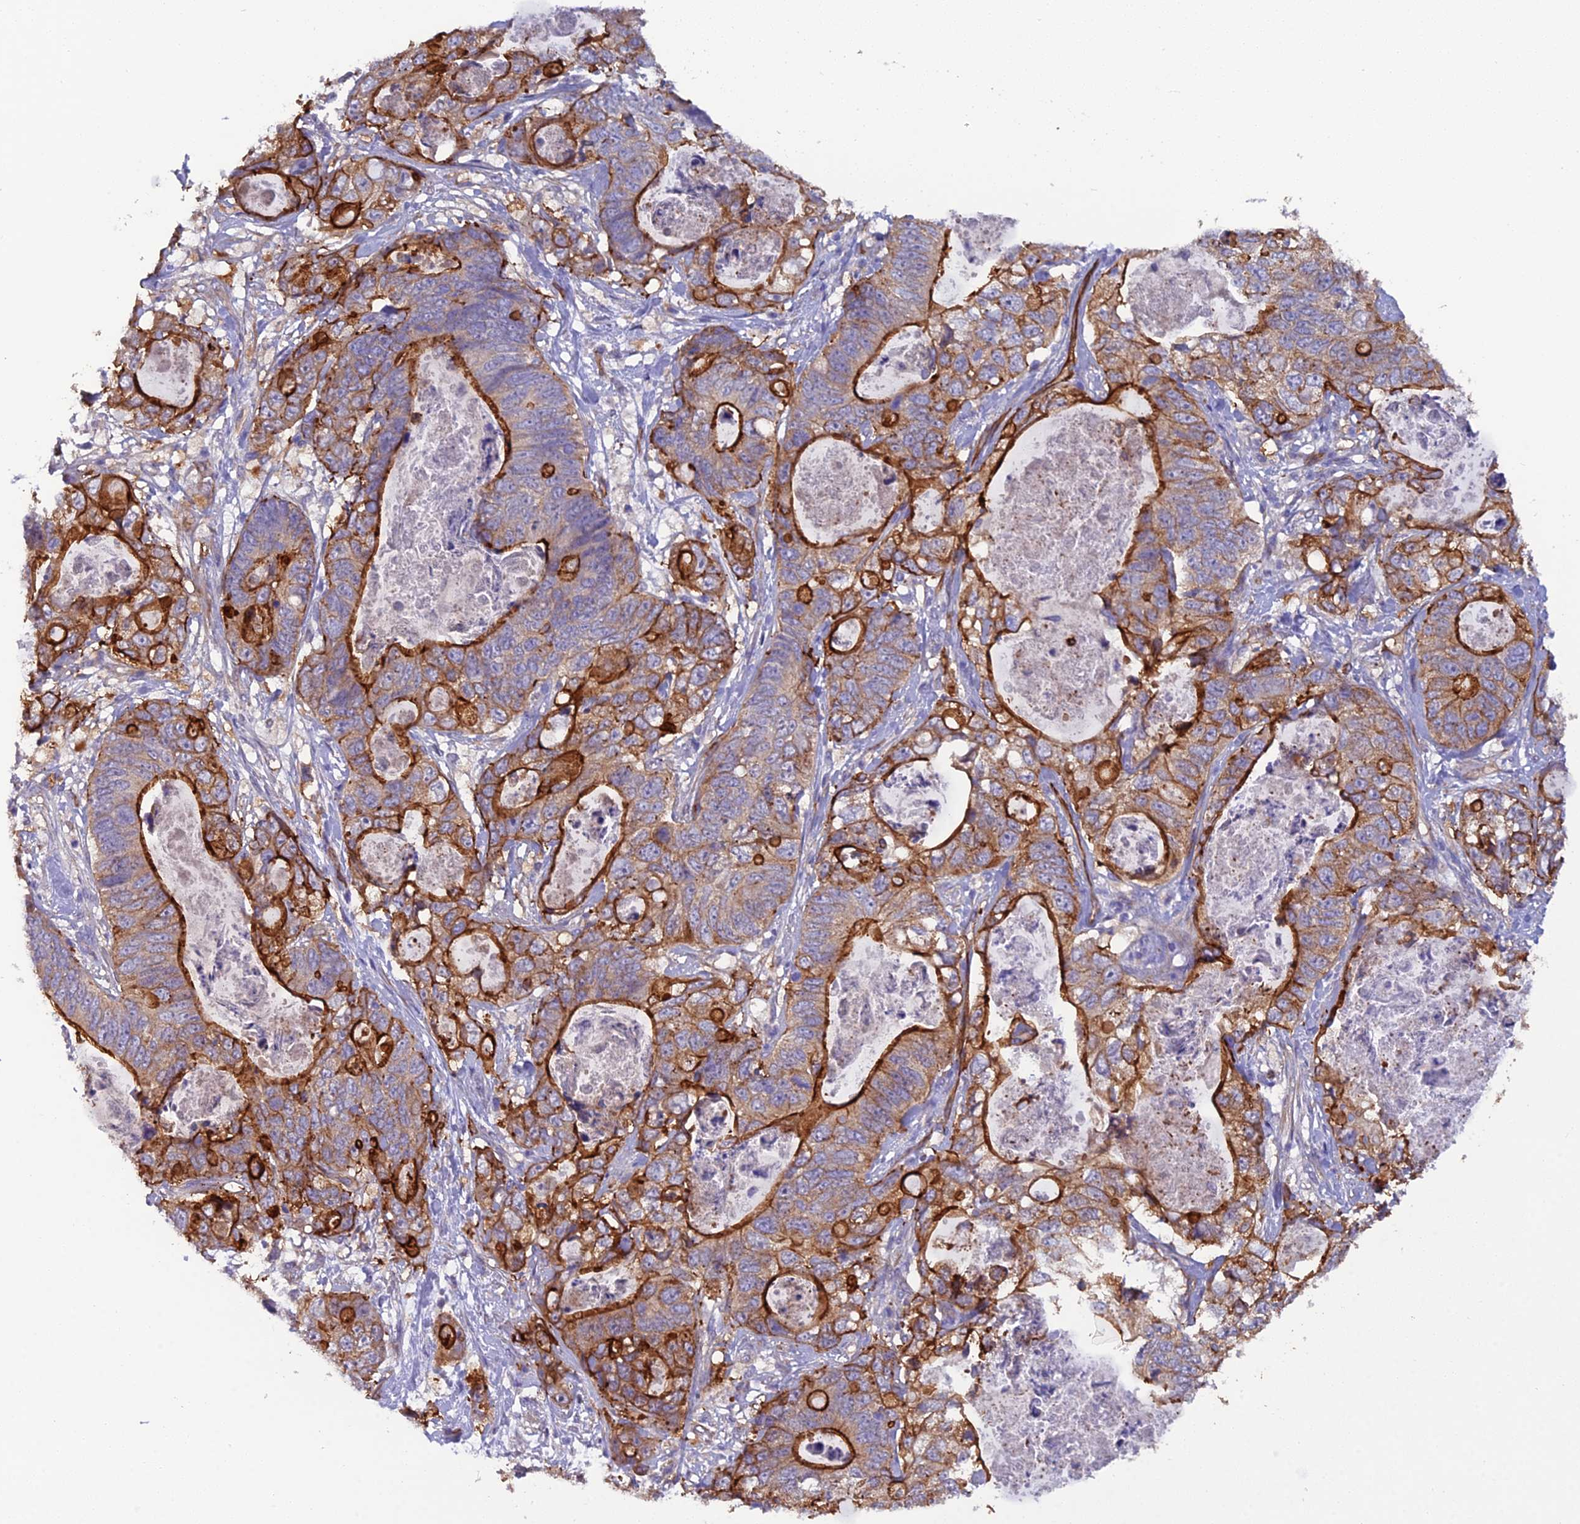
{"staining": {"intensity": "strong", "quantity": ">75%", "location": "cytoplasmic/membranous"}, "tissue": "stomach cancer", "cell_type": "Tumor cells", "image_type": "cancer", "snomed": [{"axis": "morphology", "description": "Normal tissue, NOS"}, {"axis": "morphology", "description": "Adenocarcinoma, NOS"}, {"axis": "topography", "description": "Stomach"}], "caption": "Immunohistochemistry (IHC) photomicrograph of neoplastic tissue: human stomach cancer stained using immunohistochemistry (IHC) exhibits high levels of strong protein expression localized specifically in the cytoplasmic/membranous of tumor cells, appearing as a cytoplasmic/membranous brown color.", "gene": "CFAP47", "patient": {"sex": "female", "age": 89}}